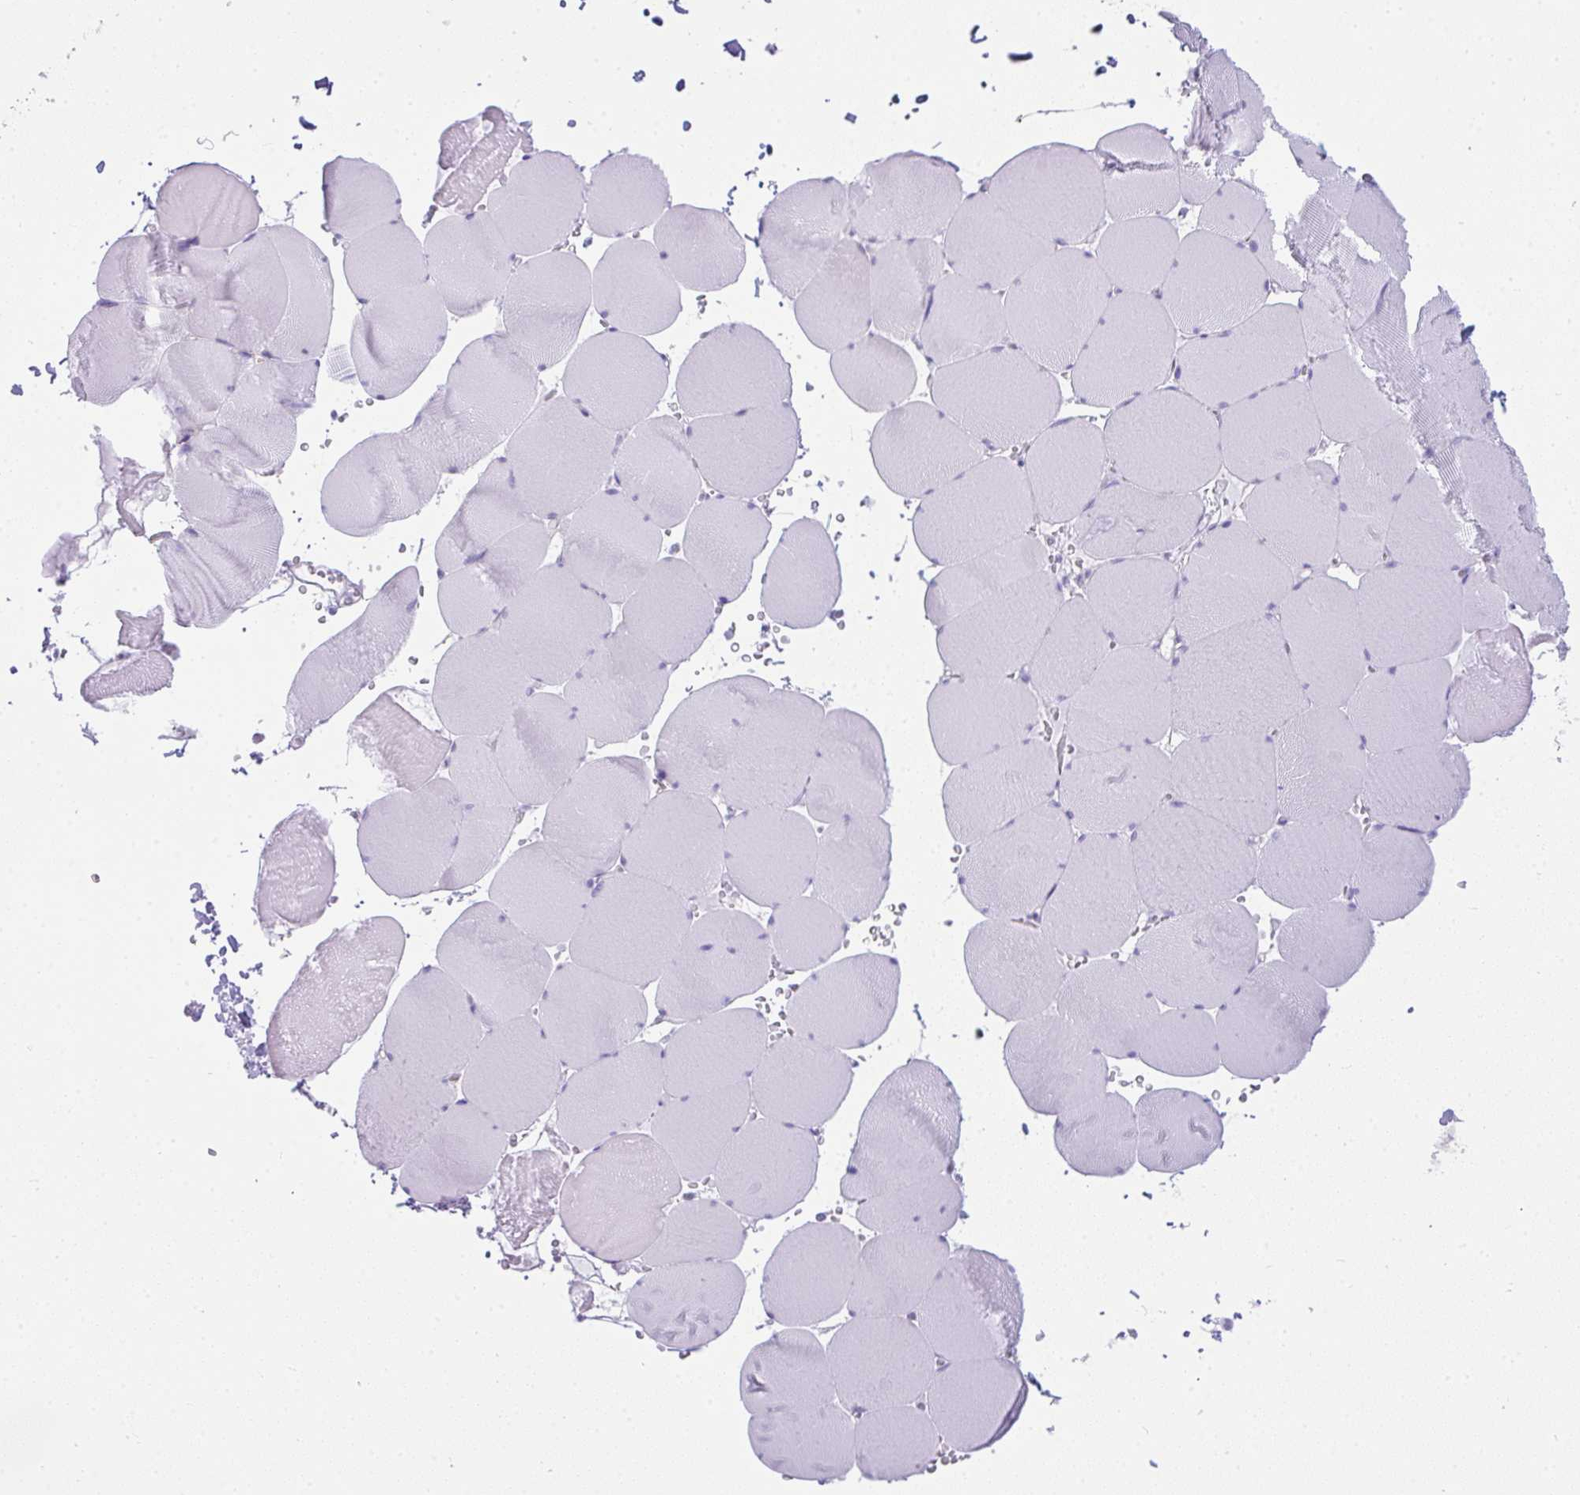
{"staining": {"intensity": "negative", "quantity": "none", "location": "none"}, "tissue": "skeletal muscle", "cell_type": "Myocytes", "image_type": "normal", "snomed": [{"axis": "morphology", "description": "Normal tissue, NOS"}, {"axis": "topography", "description": "Skeletal muscle"}, {"axis": "topography", "description": "Head-Neck"}], "caption": "Human skeletal muscle stained for a protein using IHC reveals no expression in myocytes.", "gene": "RASL10A", "patient": {"sex": "male", "age": 66}}